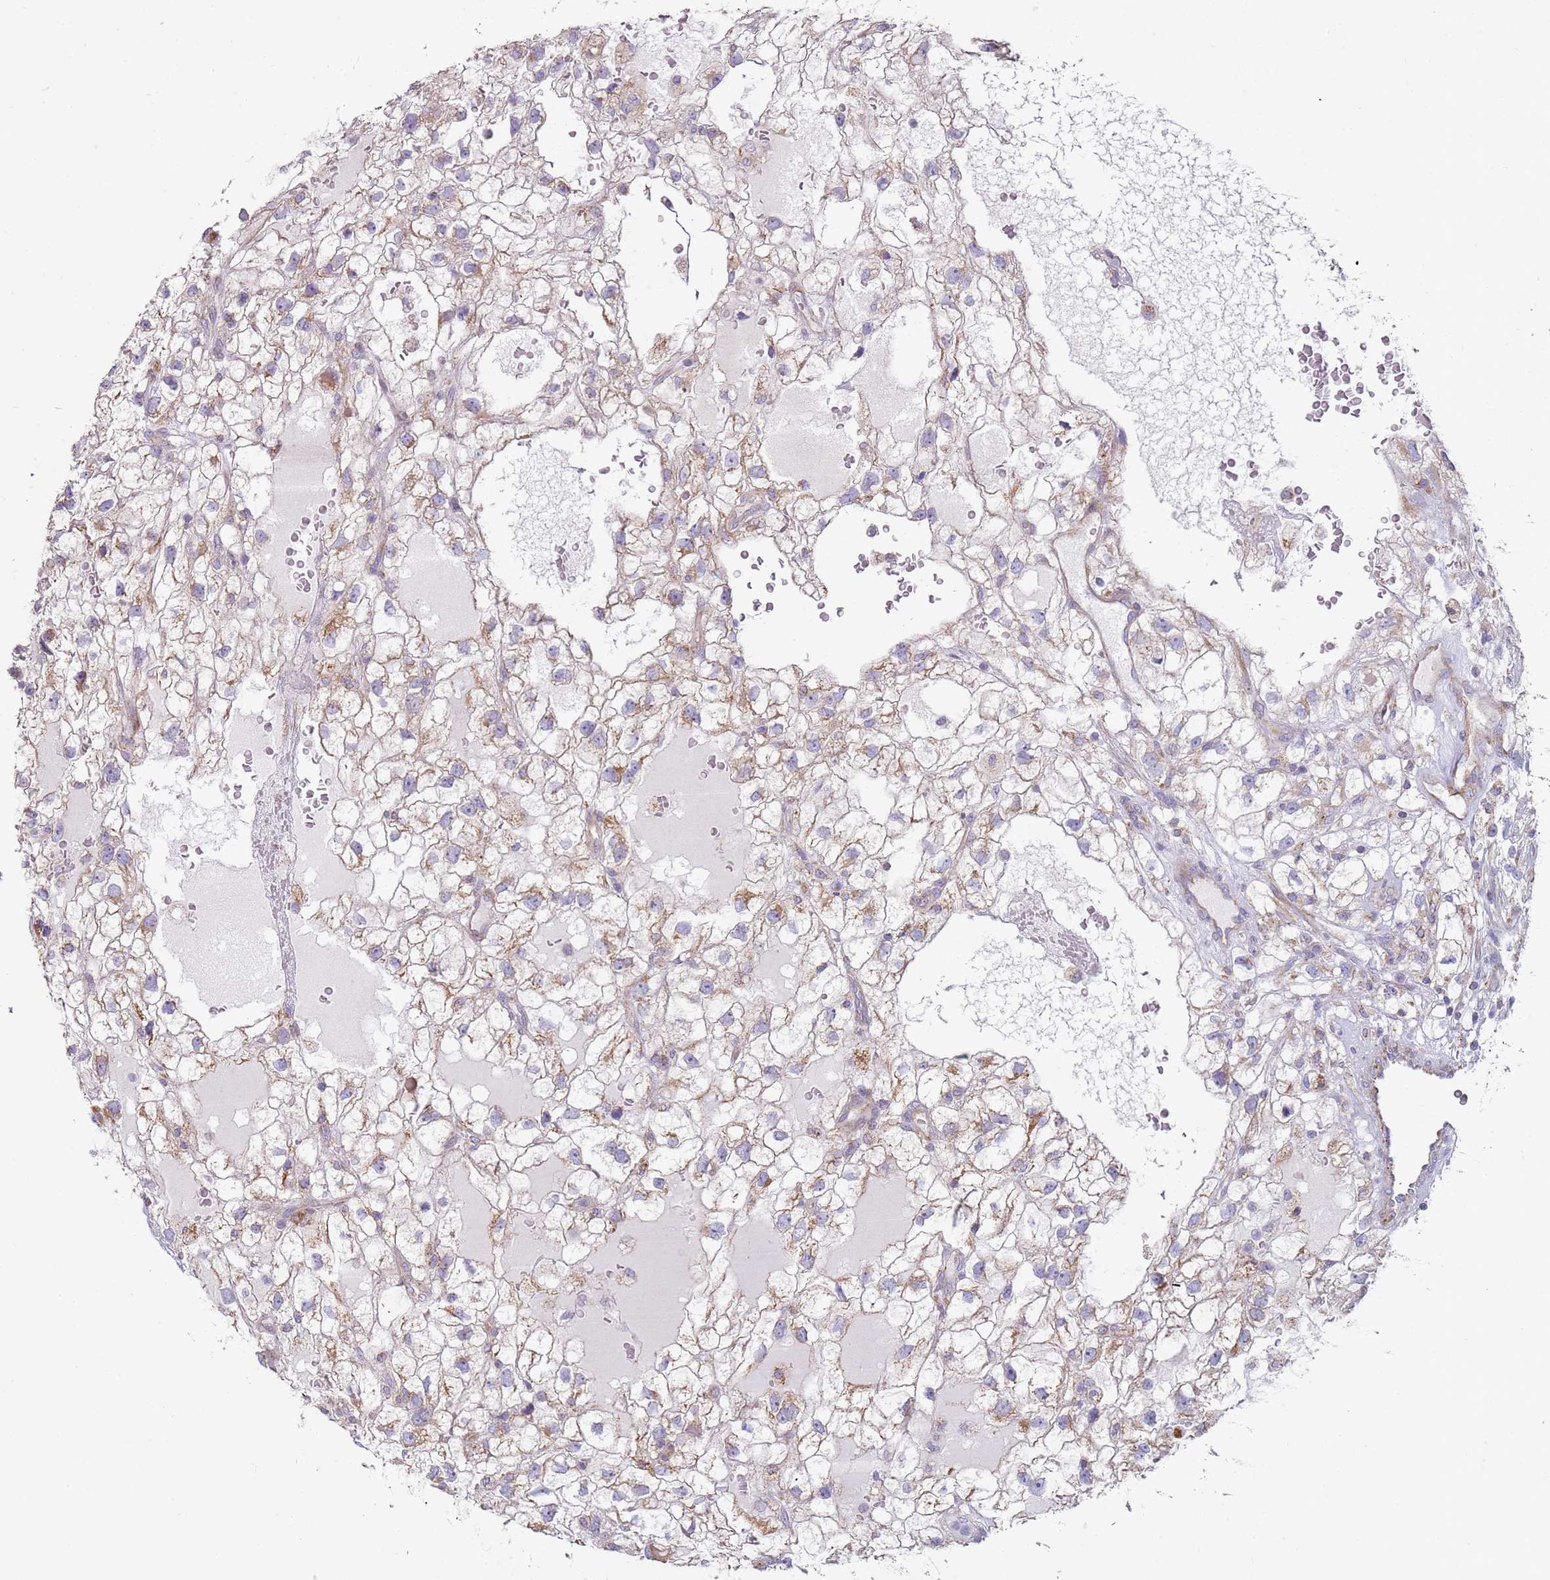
{"staining": {"intensity": "weak", "quantity": "25%-75%", "location": "cytoplasmic/membranous"}, "tissue": "renal cancer", "cell_type": "Tumor cells", "image_type": "cancer", "snomed": [{"axis": "morphology", "description": "Adenocarcinoma, NOS"}, {"axis": "topography", "description": "Kidney"}], "caption": "Immunohistochemical staining of human renal cancer shows weak cytoplasmic/membranous protein expression in about 25%-75% of tumor cells. (DAB IHC, brown staining for protein, blue staining for nuclei).", "gene": "ALS2", "patient": {"sex": "male", "age": 59}}